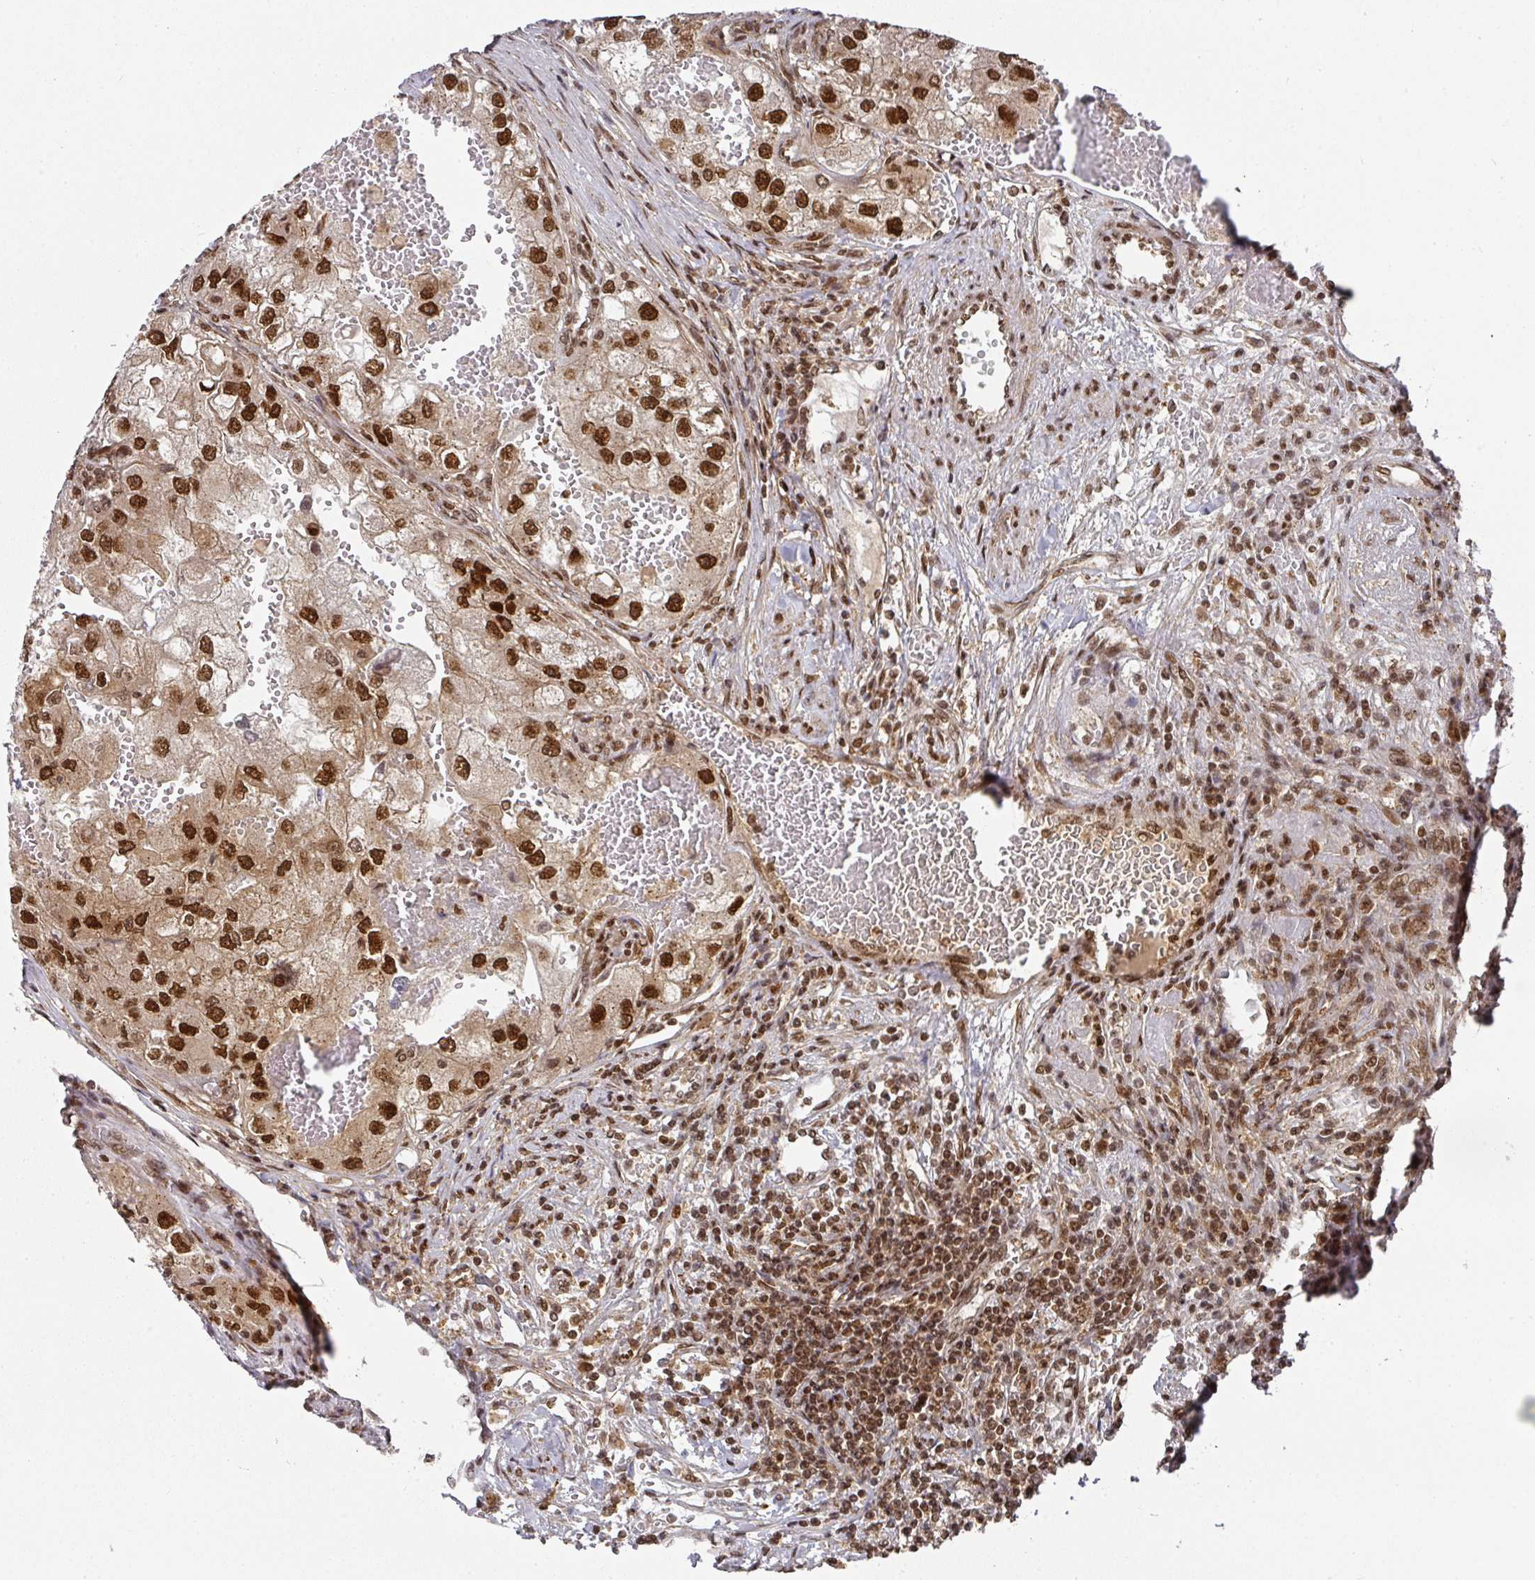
{"staining": {"intensity": "strong", "quantity": ">75%", "location": "nuclear"}, "tissue": "renal cancer", "cell_type": "Tumor cells", "image_type": "cancer", "snomed": [{"axis": "morphology", "description": "Adenocarcinoma, NOS"}, {"axis": "topography", "description": "Kidney"}], "caption": "IHC photomicrograph of neoplastic tissue: renal adenocarcinoma stained using IHC displays high levels of strong protein expression localized specifically in the nuclear of tumor cells, appearing as a nuclear brown color.", "gene": "DIDO1", "patient": {"sex": "male", "age": 63}}